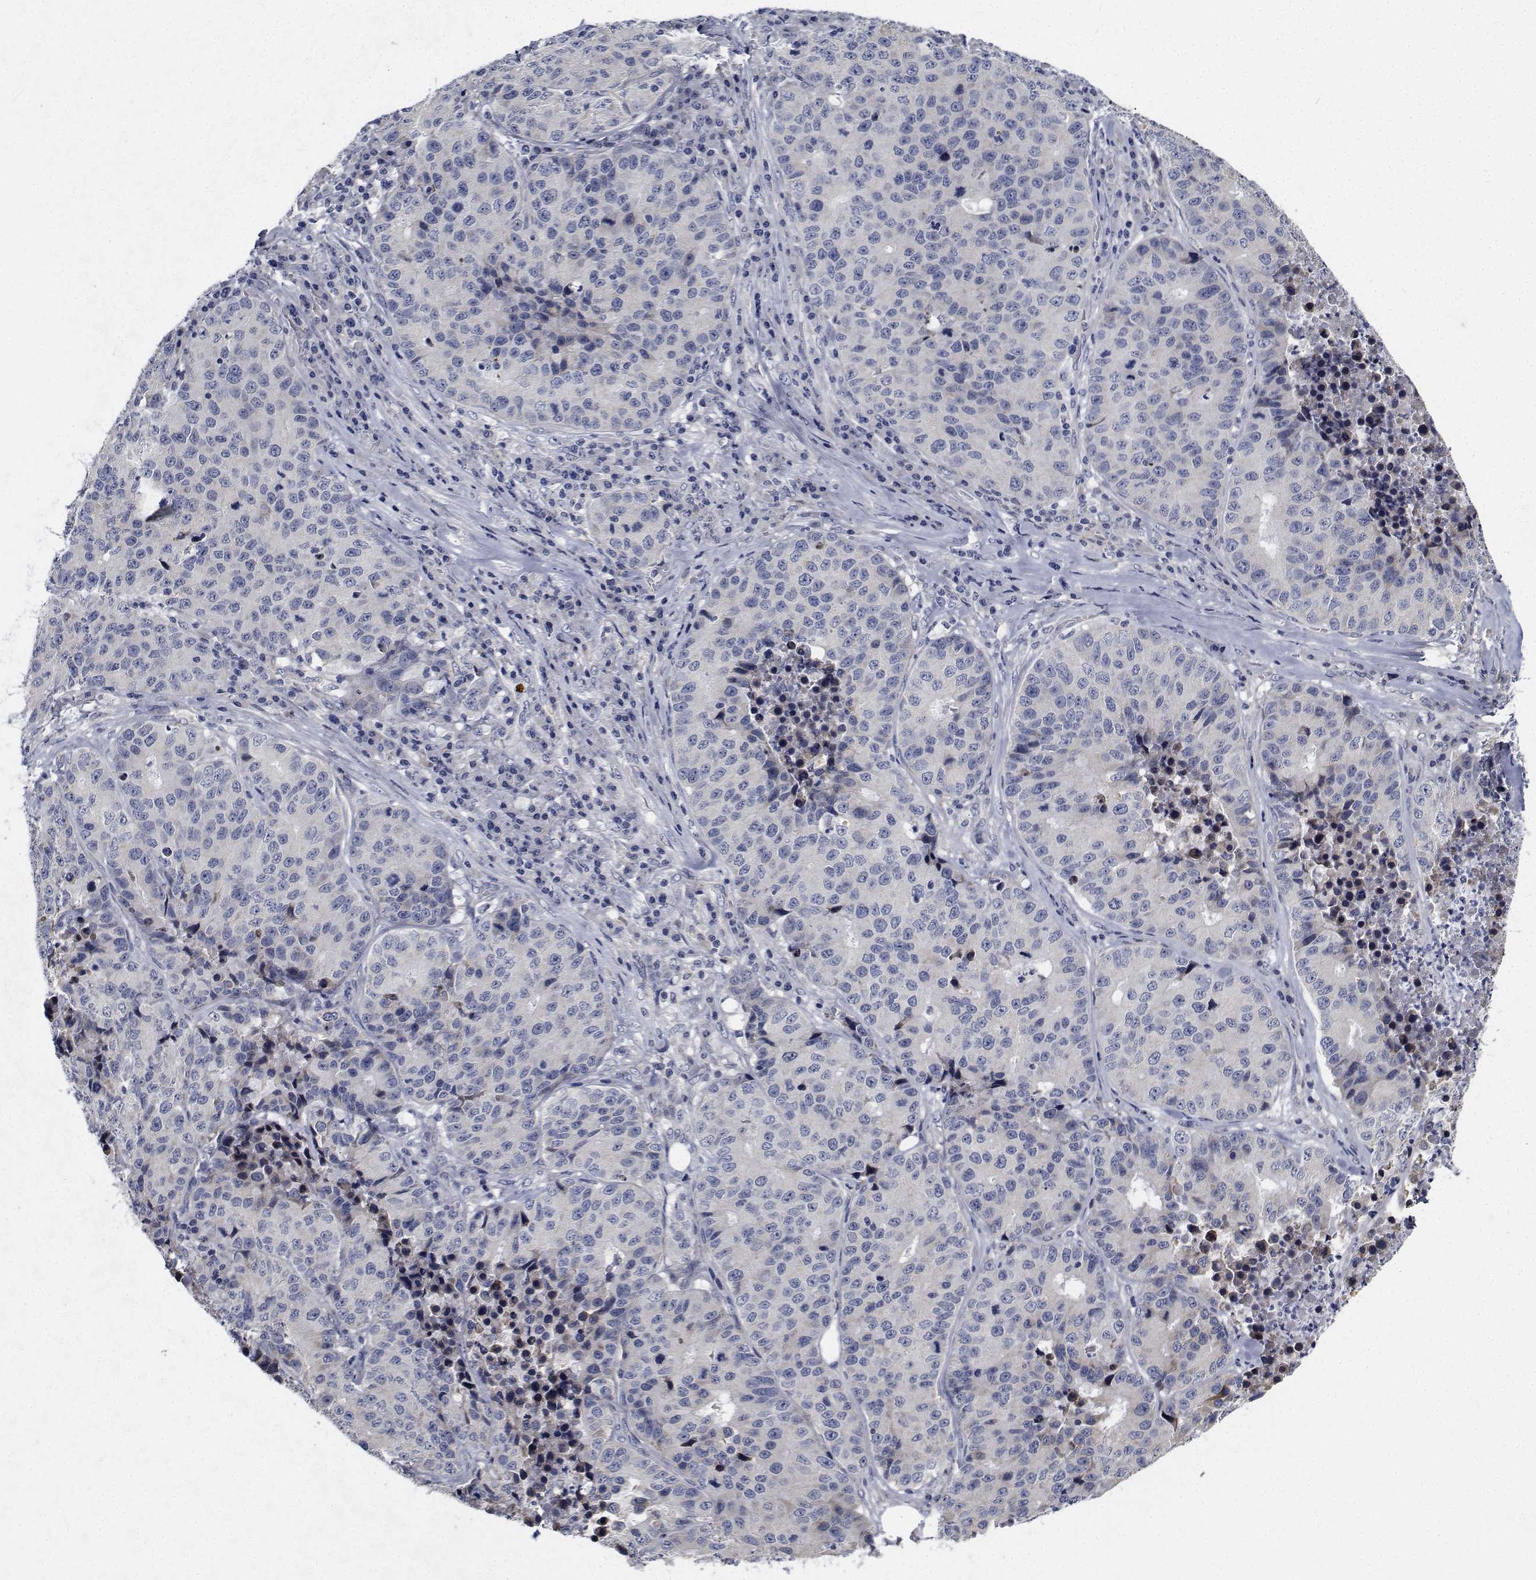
{"staining": {"intensity": "negative", "quantity": "none", "location": "none"}, "tissue": "stomach cancer", "cell_type": "Tumor cells", "image_type": "cancer", "snomed": [{"axis": "morphology", "description": "Adenocarcinoma, NOS"}, {"axis": "topography", "description": "Stomach"}], "caption": "A micrograph of human stomach cancer (adenocarcinoma) is negative for staining in tumor cells.", "gene": "TTBK1", "patient": {"sex": "male", "age": 71}}